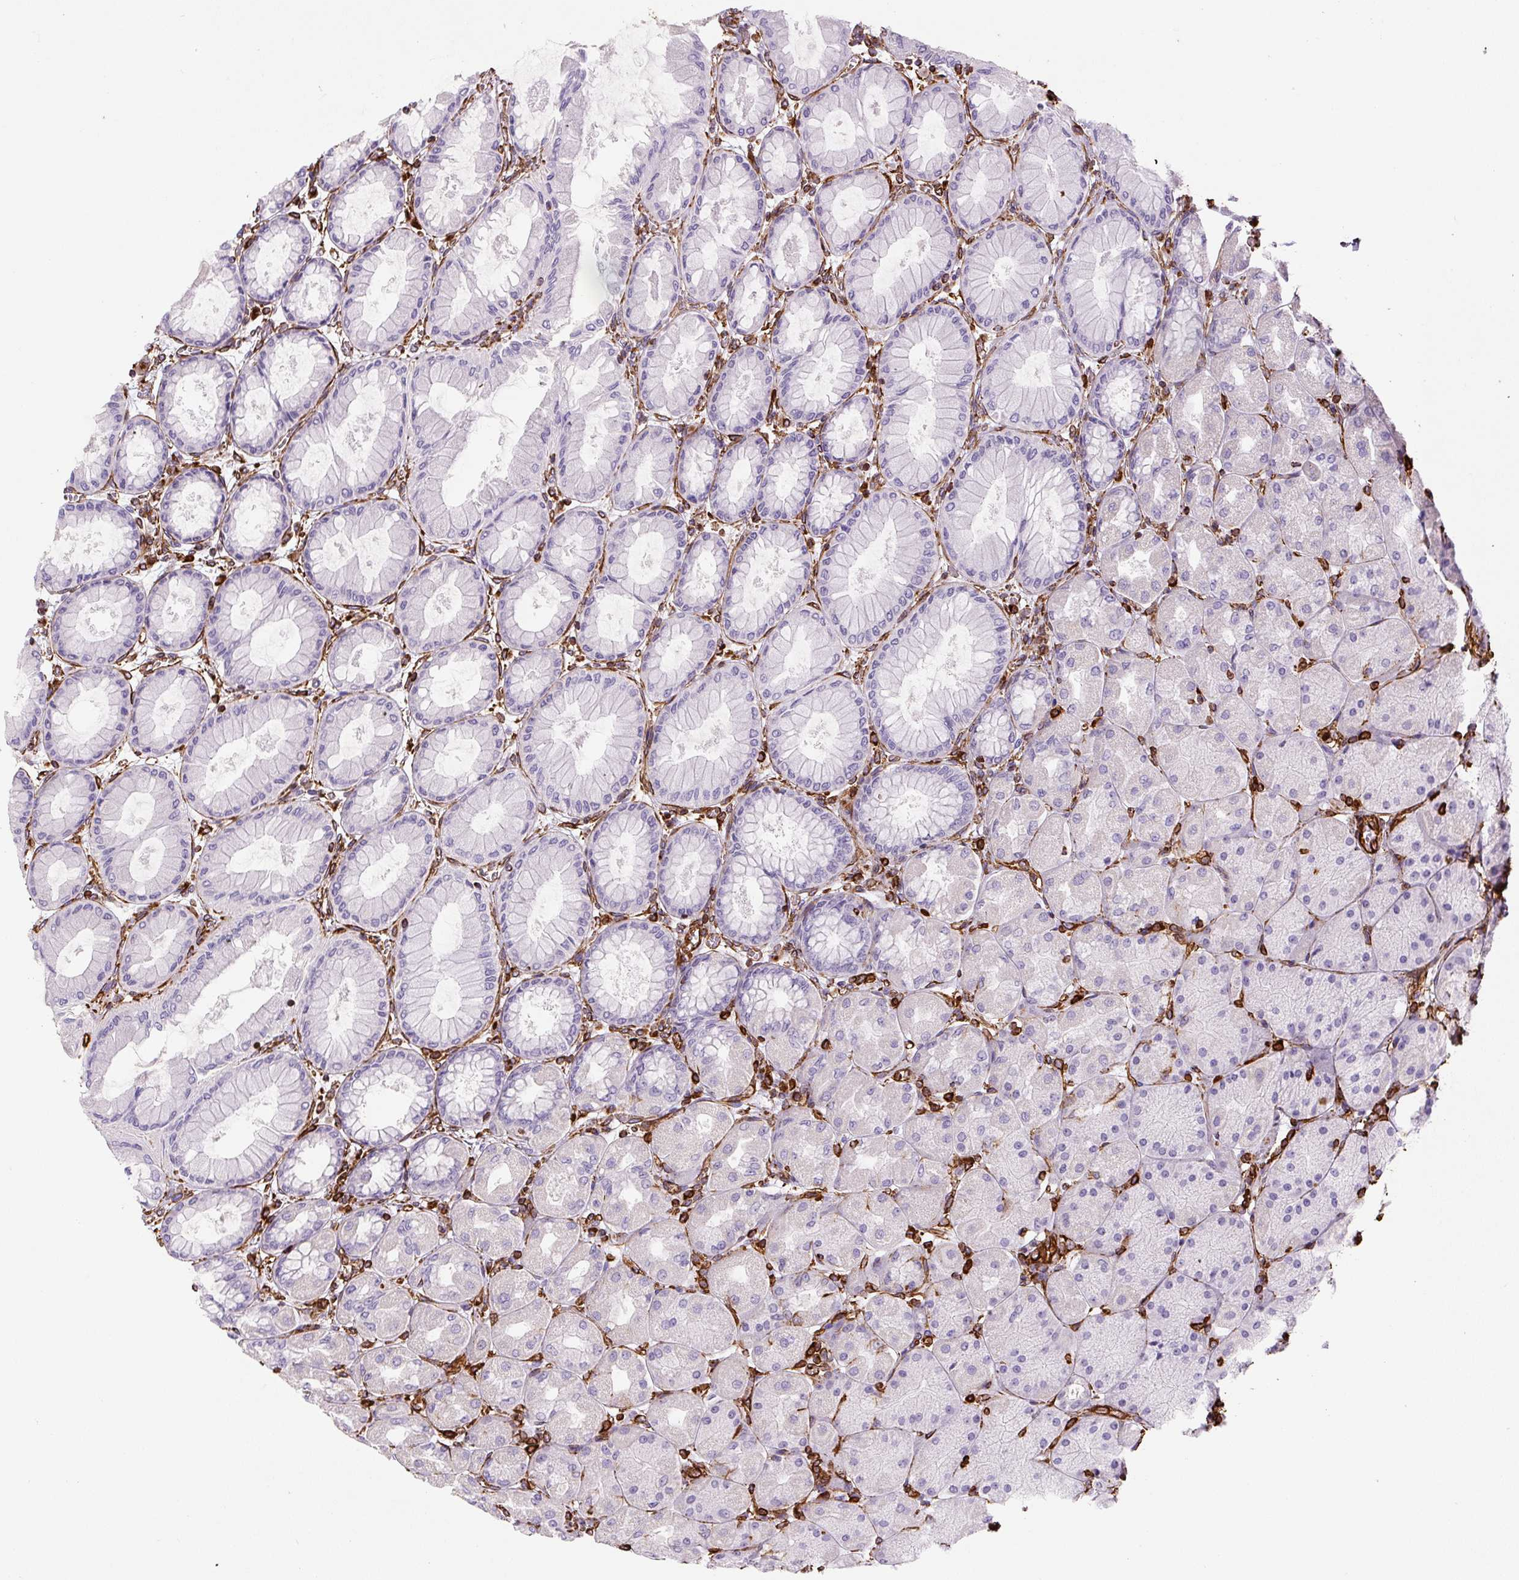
{"staining": {"intensity": "negative", "quantity": "none", "location": "none"}, "tissue": "stomach", "cell_type": "Glandular cells", "image_type": "normal", "snomed": [{"axis": "morphology", "description": "Normal tissue, NOS"}, {"axis": "topography", "description": "Stomach, upper"}], "caption": "Glandular cells show no significant protein positivity in unremarkable stomach.", "gene": "VIM", "patient": {"sex": "female", "age": 56}}